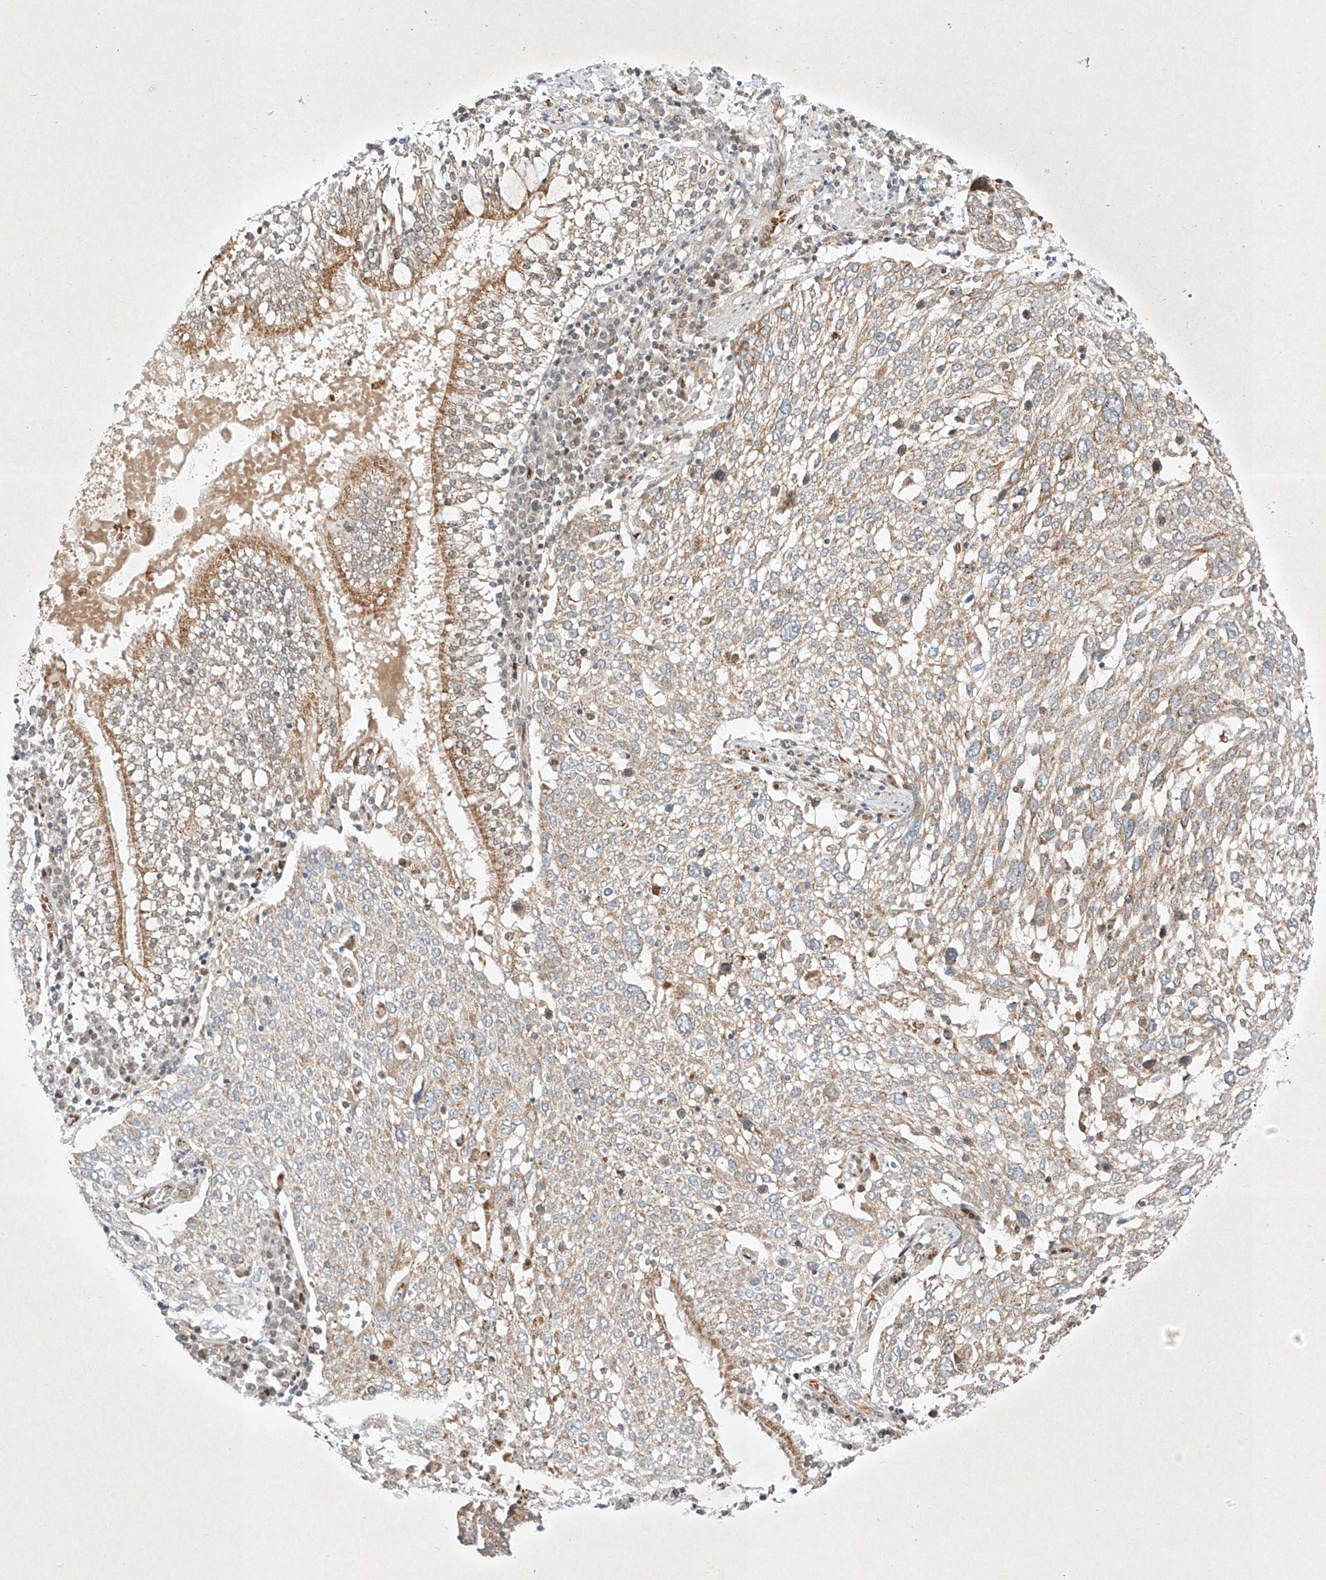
{"staining": {"intensity": "weak", "quantity": "25%-75%", "location": "cytoplasmic/membranous"}, "tissue": "lung cancer", "cell_type": "Tumor cells", "image_type": "cancer", "snomed": [{"axis": "morphology", "description": "Squamous cell carcinoma, NOS"}, {"axis": "topography", "description": "Lung"}], "caption": "About 25%-75% of tumor cells in human lung cancer show weak cytoplasmic/membranous protein expression as visualized by brown immunohistochemical staining.", "gene": "EPG5", "patient": {"sex": "male", "age": 65}}